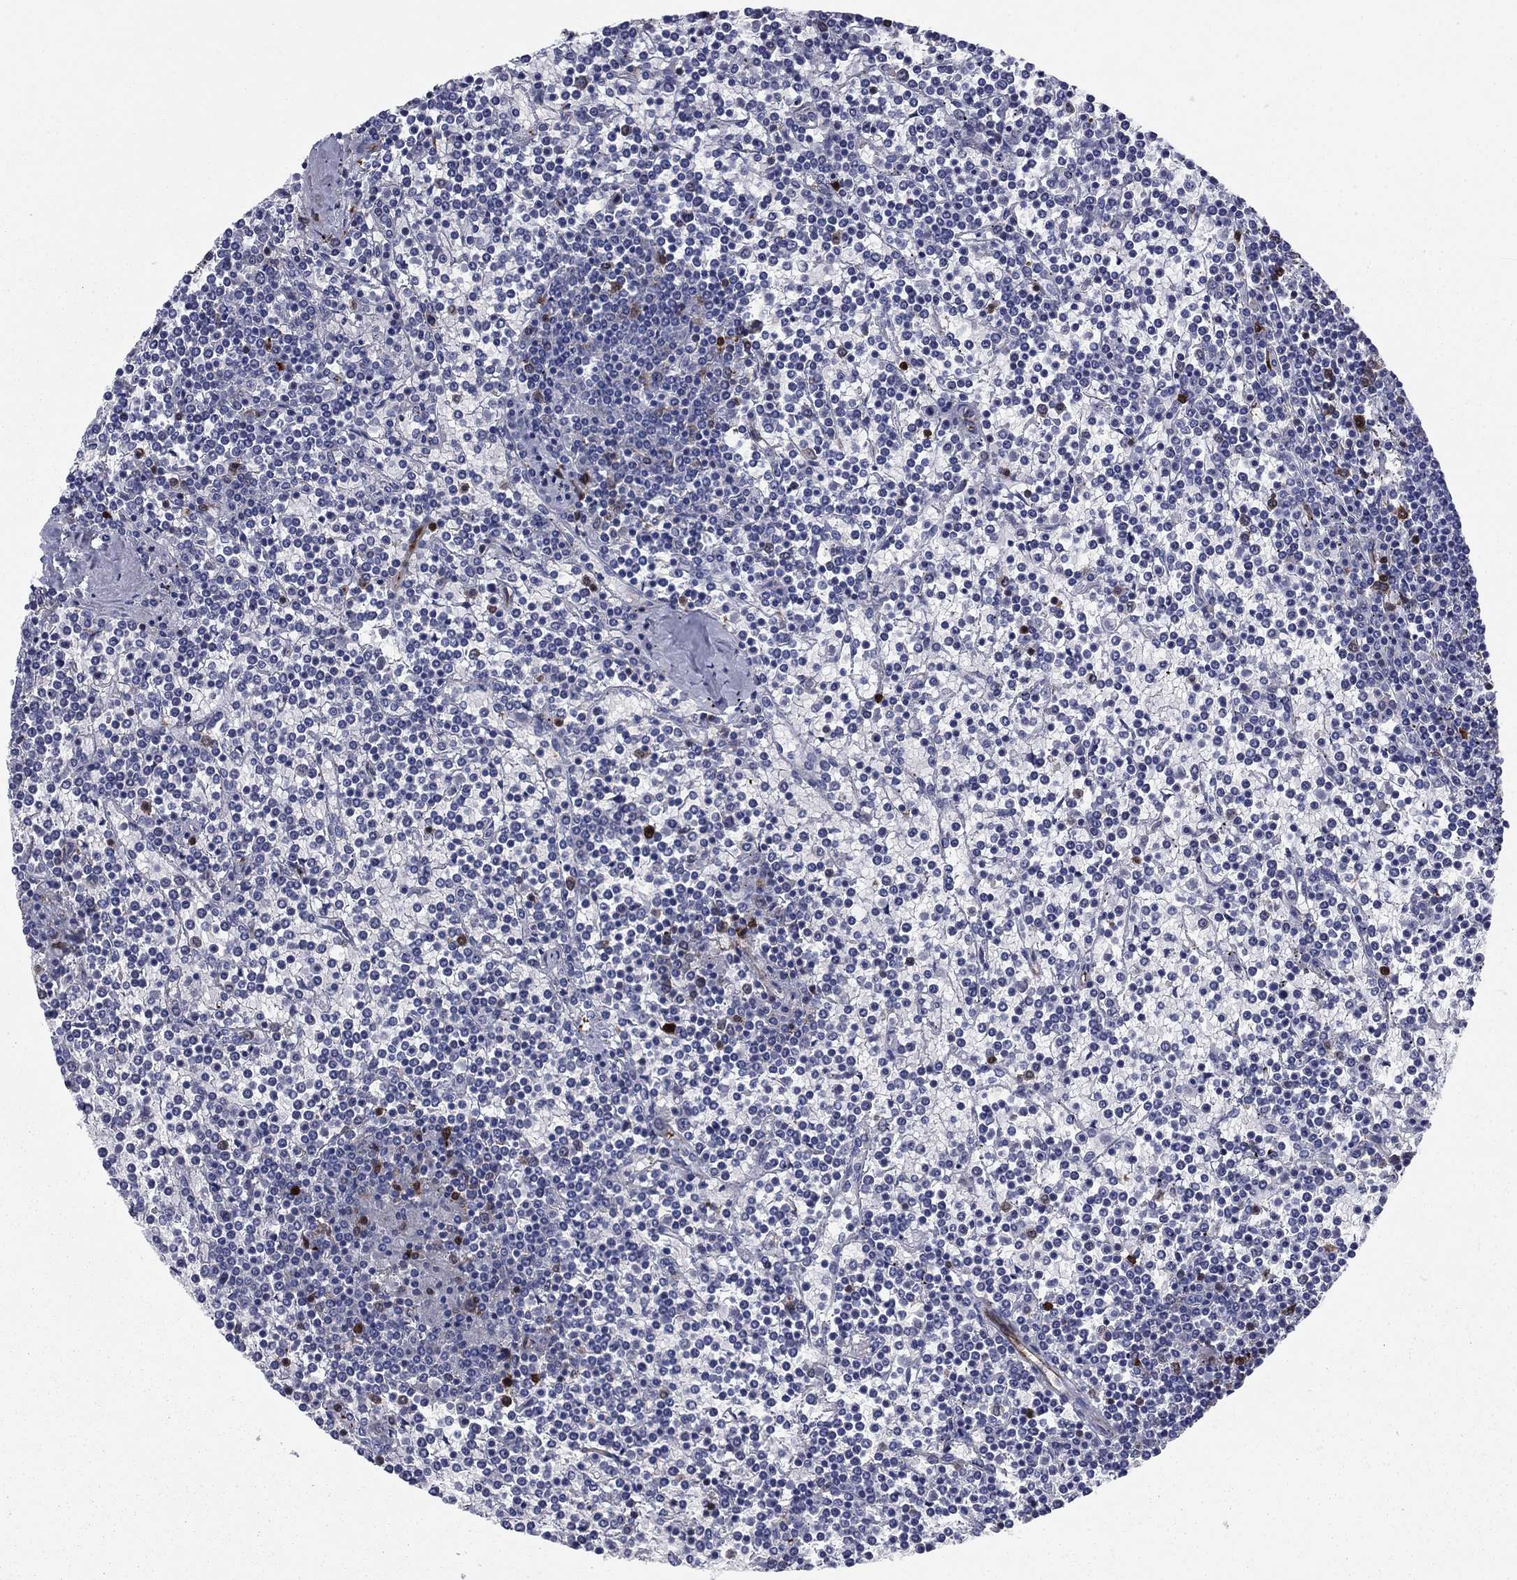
{"staining": {"intensity": "negative", "quantity": "none", "location": "none"}, "tissue": "lymphoma", "cell_type": "Tumor cells", "image_type": "cancer", "snomed": [{"axis": "morphology", "description": "Malignant lymphoma, non-Hodgkin's type, Low grade"}, {"axis": "topography", "description": "Spleen"}], "caption": "Protein analysis of low-grade malignant lymphoma, non-Hodgkin's type reveals no significant positivity in tumor cells.", "gene": "STMN1", "patient": {"sex": "female", "age": 19}}